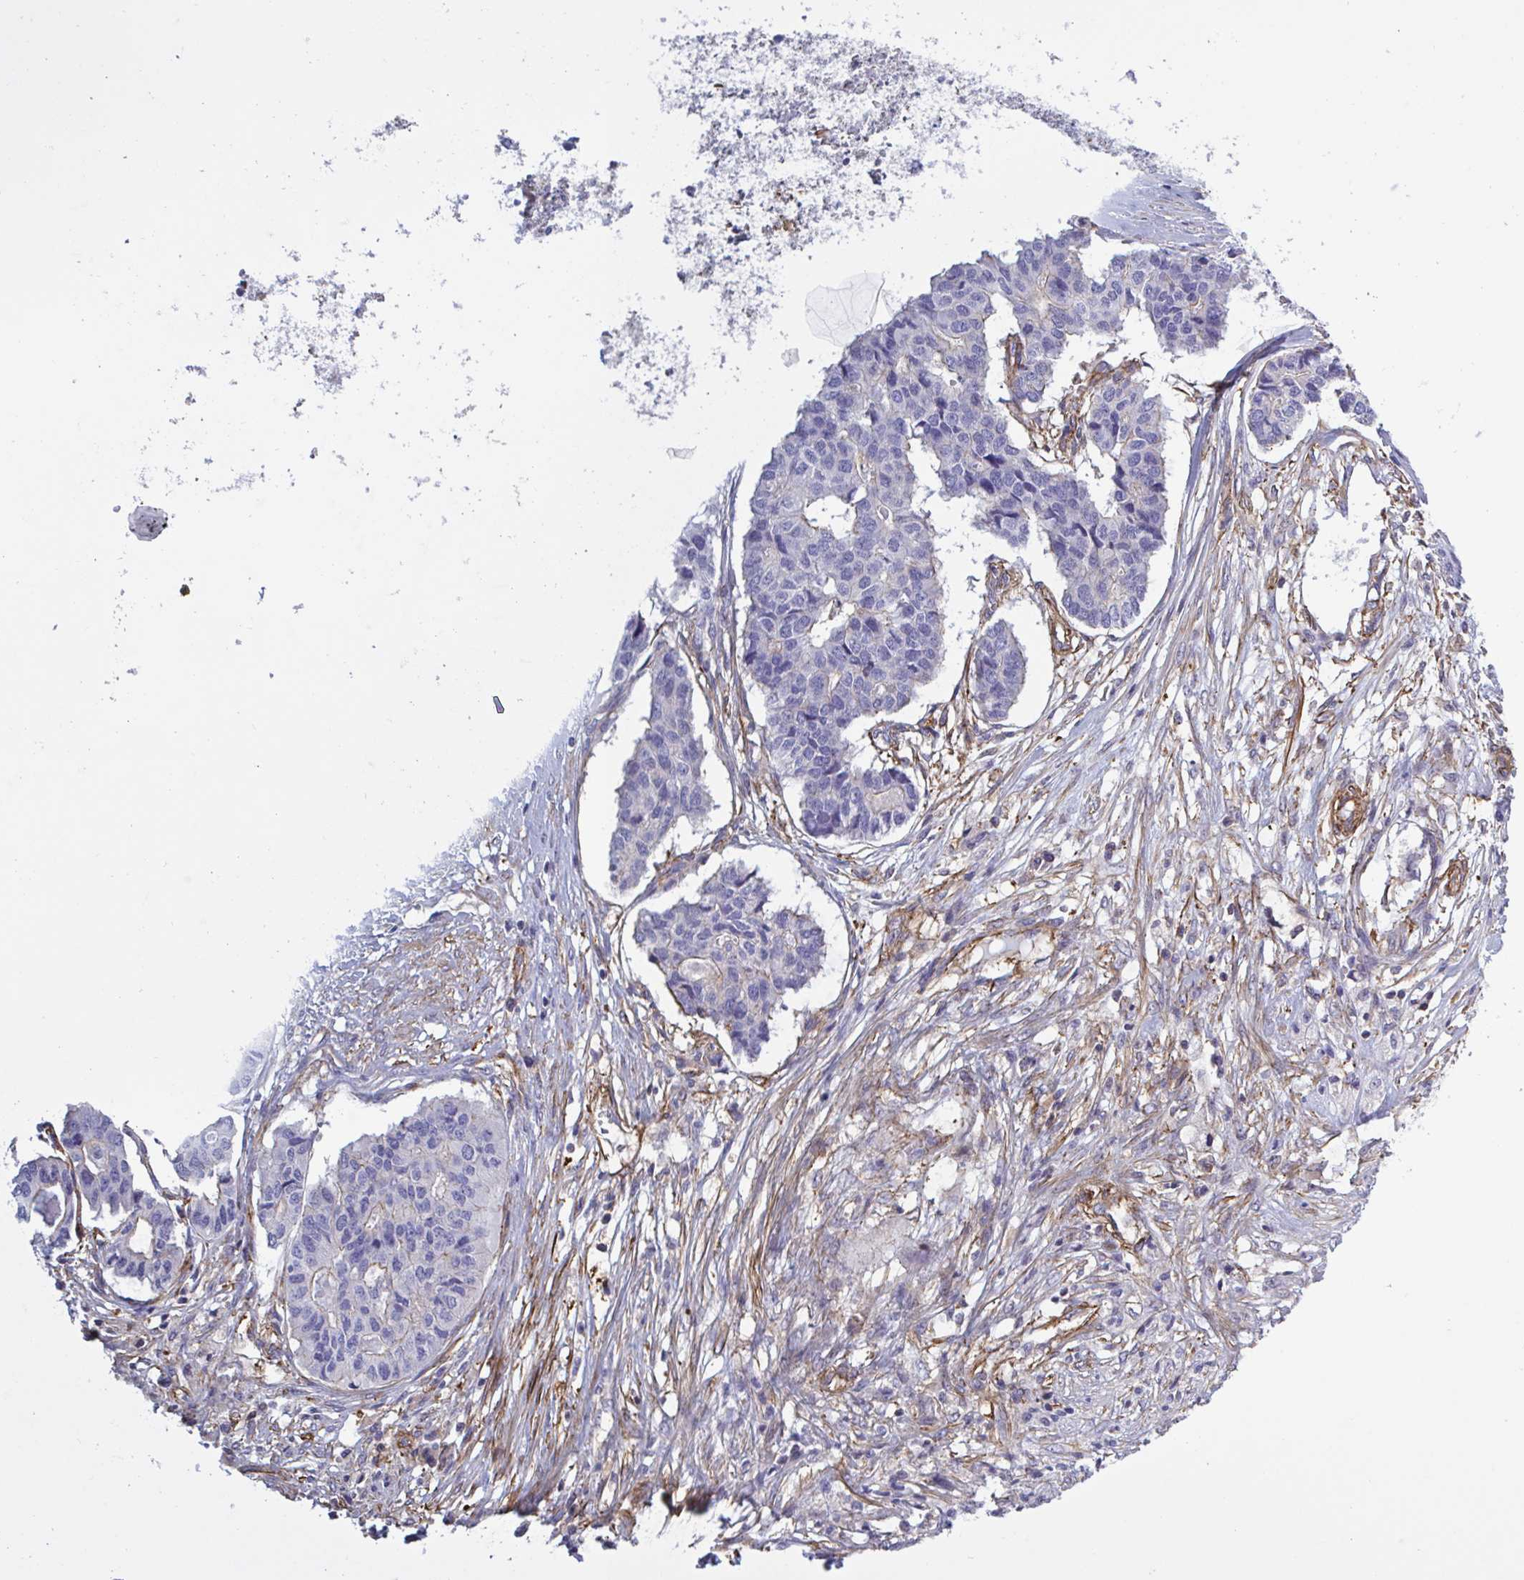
{"staining": {"intensity": "negative", "quantity": "none", "location": "none"}, "tissue": "pancreatic cancer", "cell_type": "Tumor cells", "image_type": "cancer", "snomed": [{"axis": "morphology", "description": "Adenocarcinoma, NOS"}, {"axis": "topography", "description": "Pancreas"}], "caption": "This is a histopathology image of IHC staining of pancreatic cancer (adenocarcinoma), which shows no staining in tumor cells.", "gene": "SHISA7", "patient": {"sex": "male", "age": 50}}